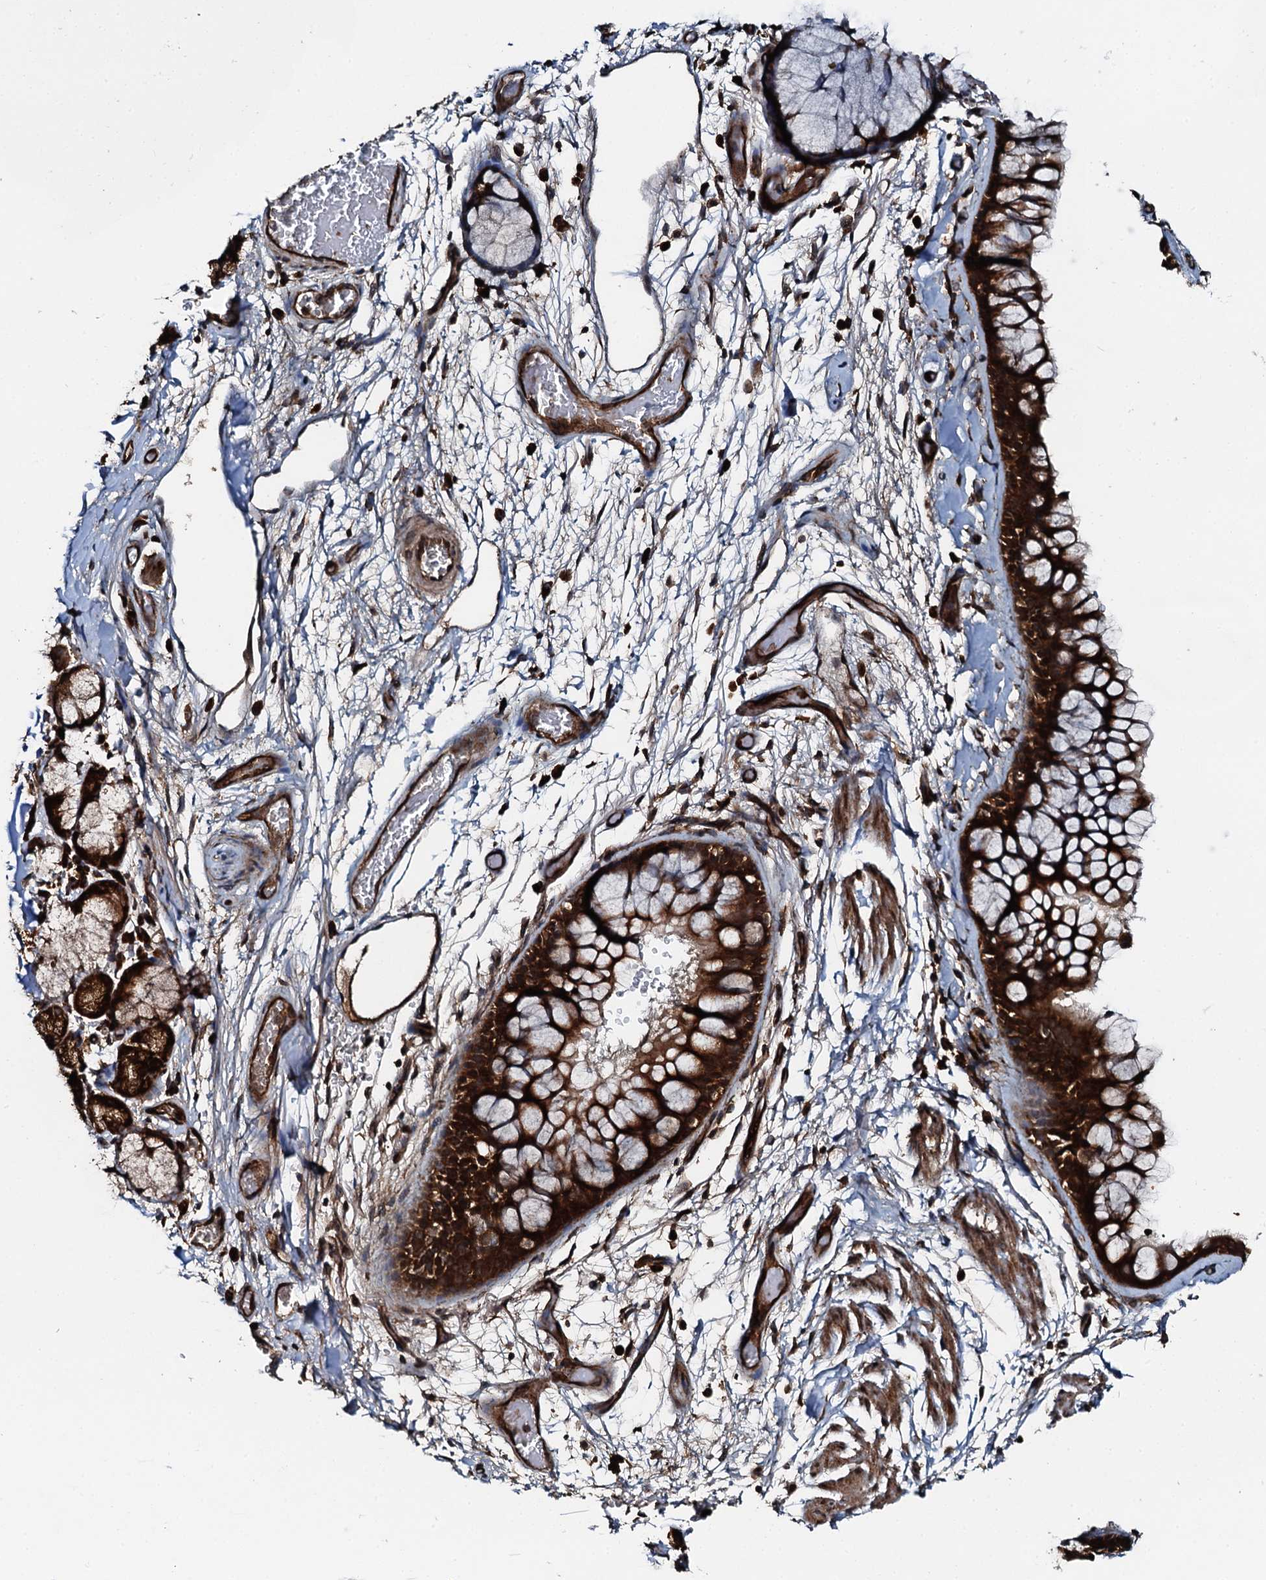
{"staining": {"intensity": "strong", "quantity": ">75%", "location": "cytoplasmic/membranous"}, "tissue": "bronchus", "cell_type": "Respiratory epithelial cells", "image_type": "normal", "snomed": [{"axis": "morphology", "description": "Normal tissue, NOS"}, {"axis": "topography", "description": "Bronchus"}], "caption": "Immunohistochemistry histopathology image of benign bronchus stained for a protein (brown), which reveals high levels of strong cytoplasmic/membranous positivity in about >75% of respiratory epithelial cells.", "gene": "FLYWCH1", "patient": {"sex": "male", "age": 65}}